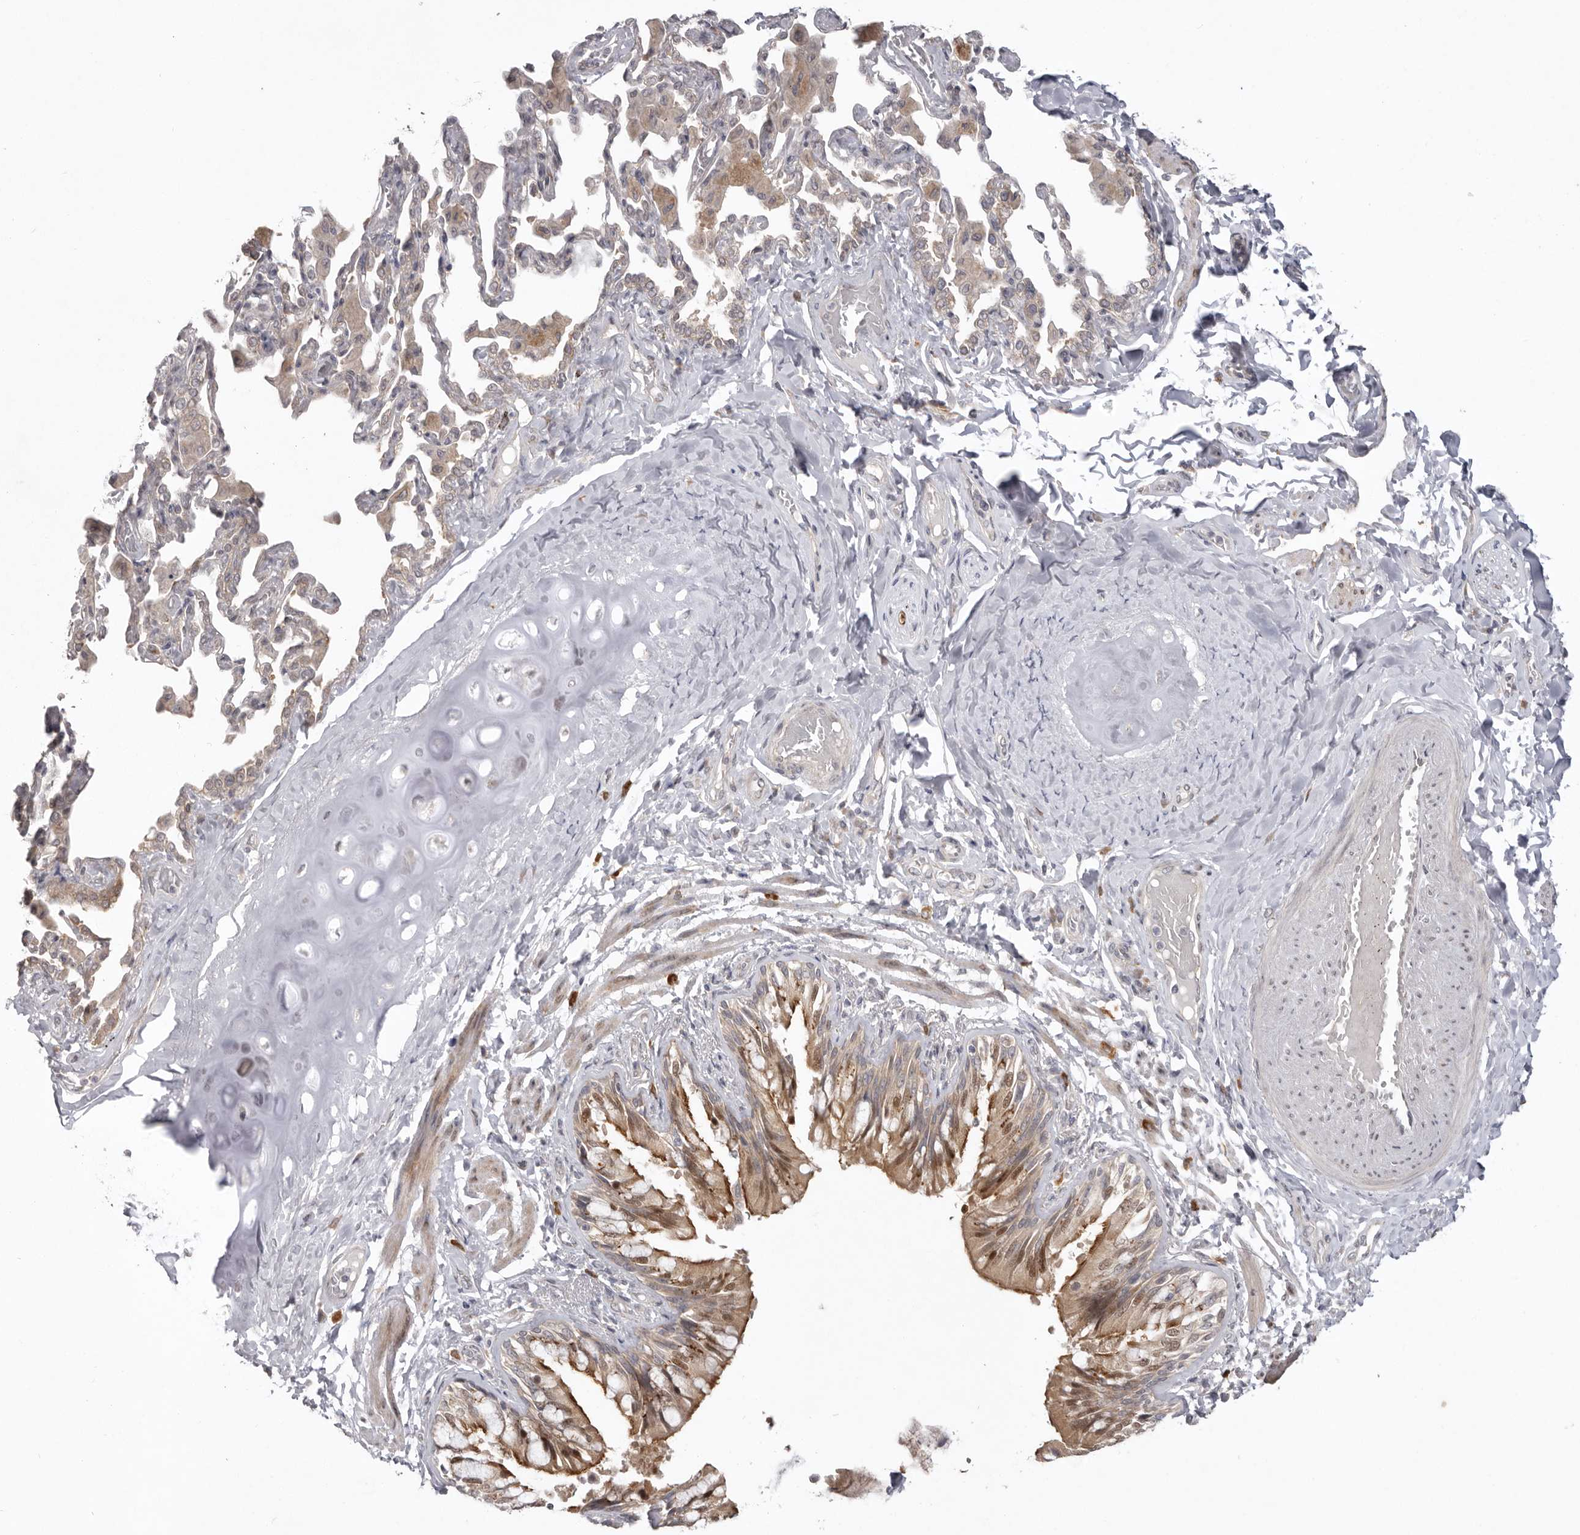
{"staining": {"intensity": "moderate", "quantity": ">75%", "location": "cytoplasmic/membranous"}, "tissue": "bronchus", "cell_type": "Respiratory epithelial cells", "image_type": "normal", "snomed": [{"axis": "morphology", "description": "Normal tissue, NOS"}, {"axis": "morphology", "description": "Inflammation, NOS"}, {"axis": "topography", "description": "Lung"}], "caption": "Respiratory epithelial cells display medium levels of moderate cytoplasmic/membranous positivity in approximately >75% of cells in normal human bronchus. The staining was performed using DAB, with brown indicating positive protein expression. Nuclei are stained blue with hematoxylin.", "gene": "NSUN4", "patient": {"sex": "female", "age": 46}}